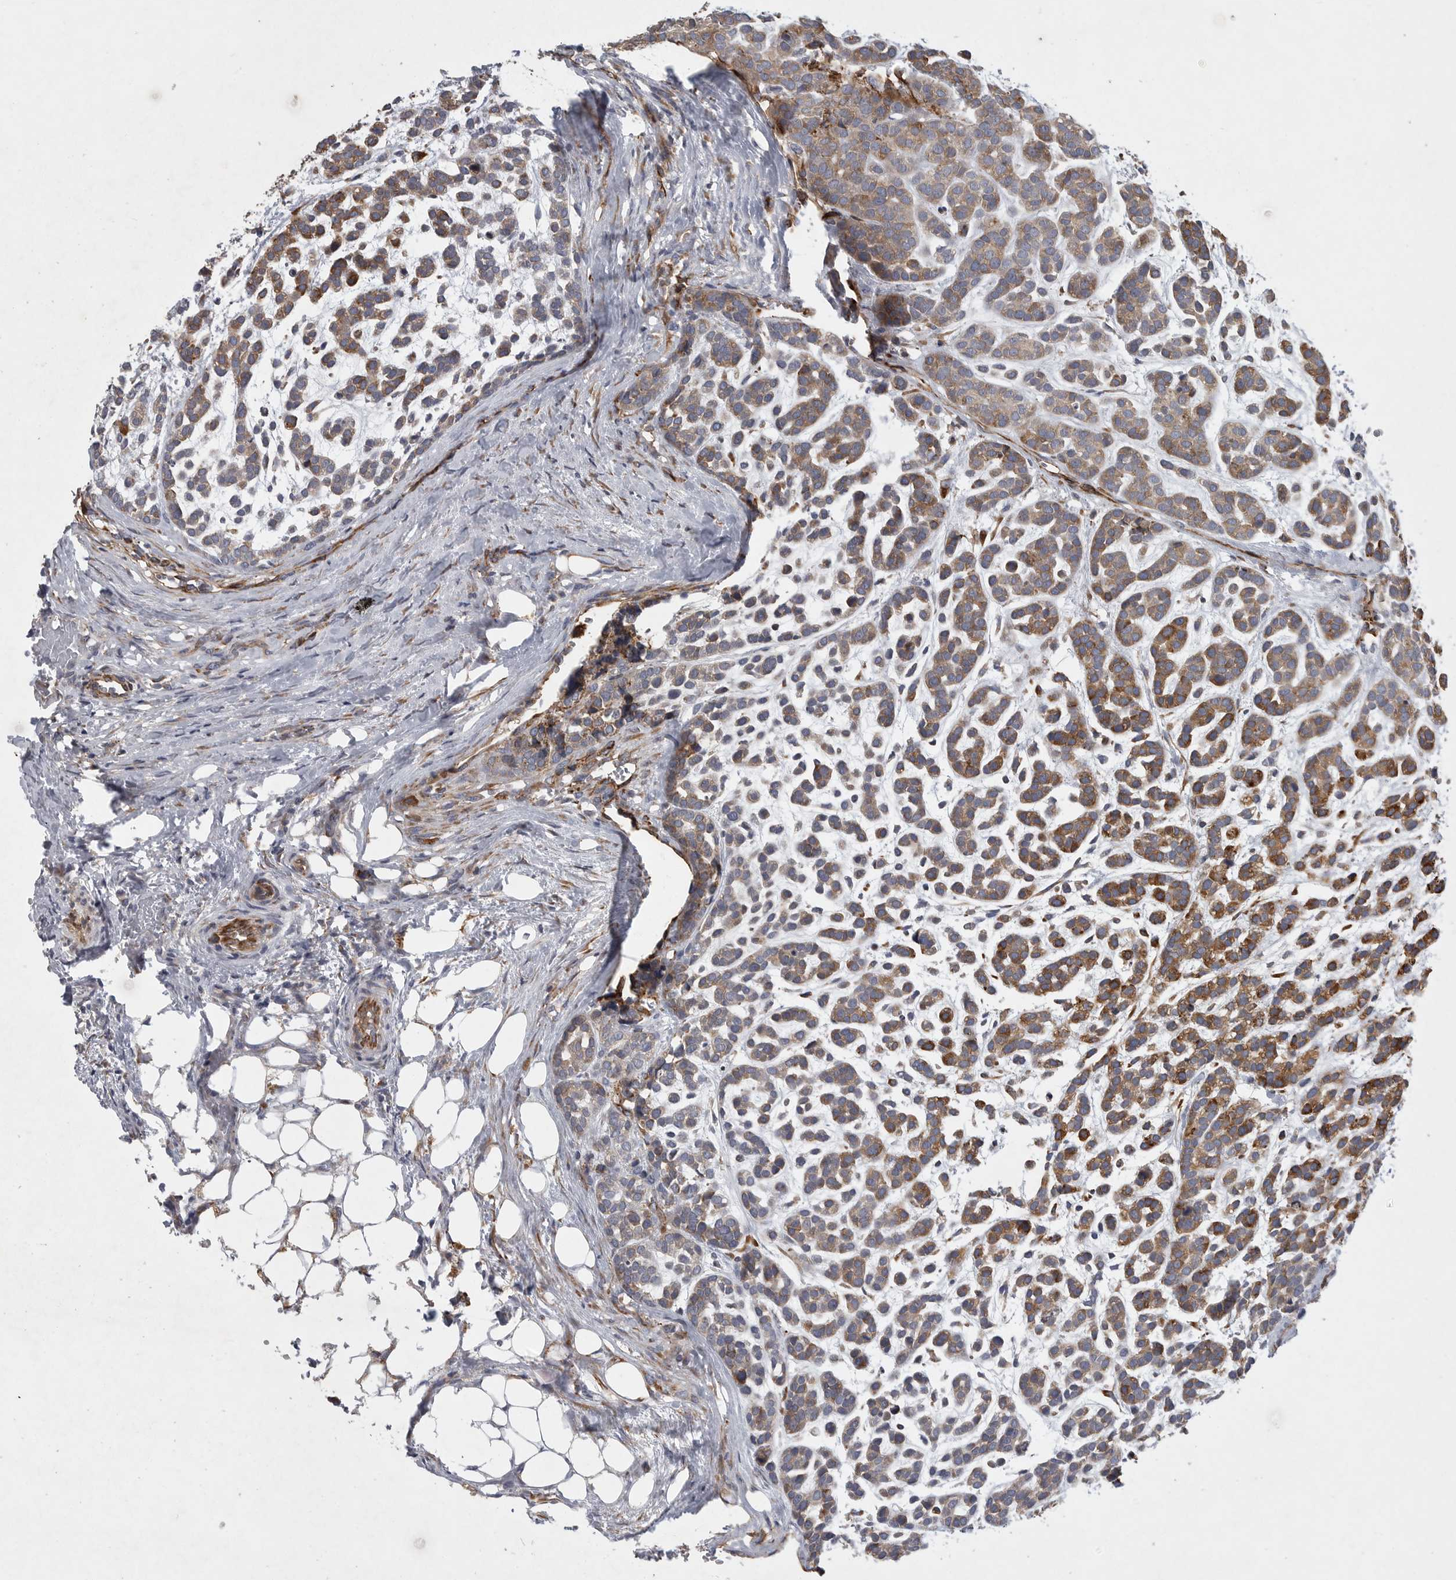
{"staining": {"intensity": "moderate", "quantity": ">75%", "location": "cytoplasmic/membranous"}, "tissue": "head and neck cancer", "cell_type": "Tumor cells", "image_type": "cancer", "snomed": [{"axis": "morphology", "description": "Adenocarcinoma, NOS"}, {"axis": "morphology", "description": "Adenoma, NOS"}, {"axis": "topography", "description": "Head-Neck"}], "caption": "A medium amount of moderate cytoplasmic/membranous positivity is appreciated in approximately >75% of tumor cells in adenocarcinoma (head and neck) tissue. (DAB (3,3'-diaminobenzidine) IHC with brightfield microscopy, high magnification).", "gene": "MINPP1", "patient": {"sex": "female", "age": 55}}